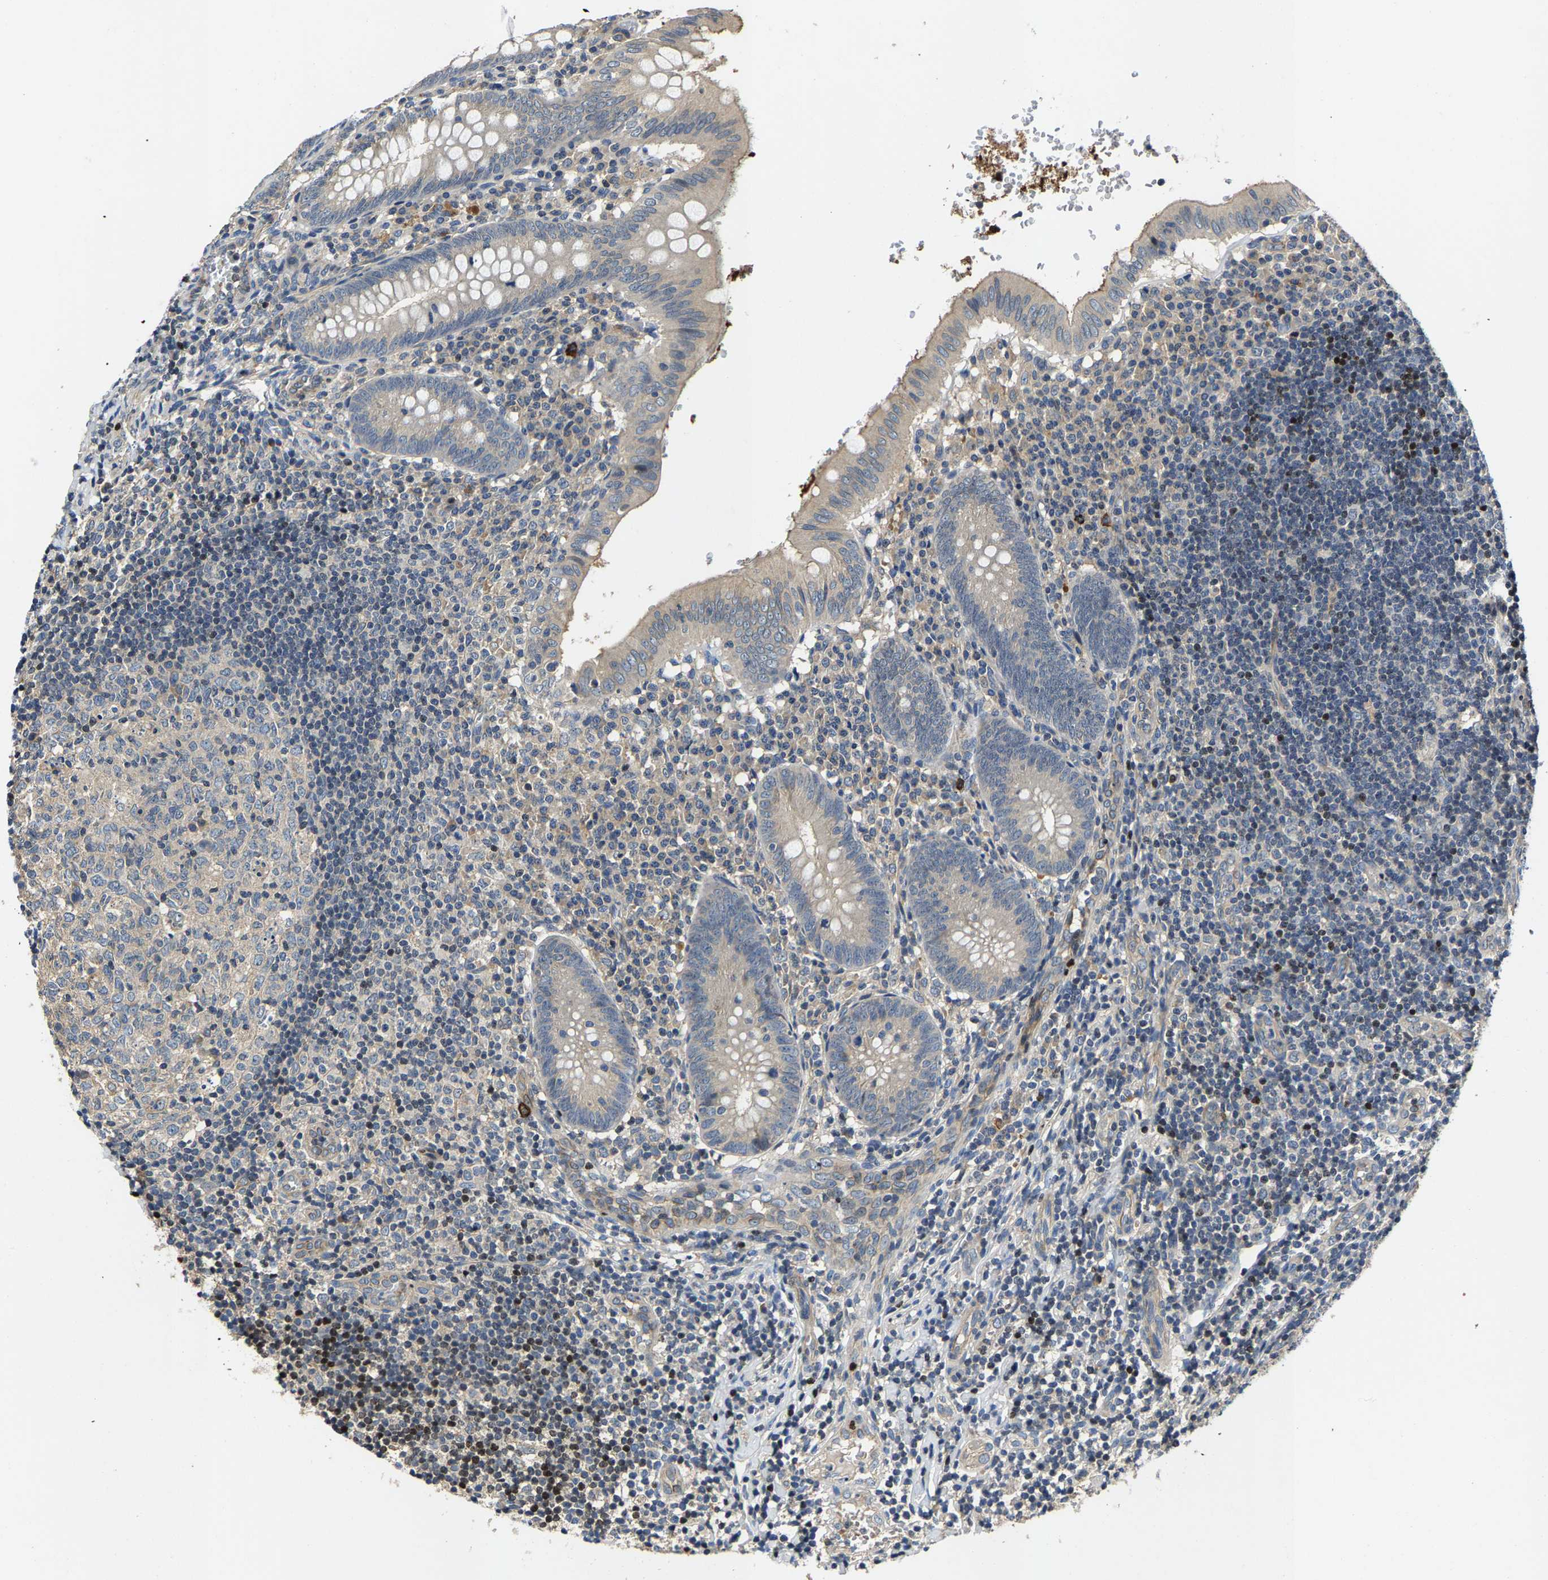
{"staining": {"intensity": "weak", "quantity": "<25%", "location": "cytoplasmic/membranous"}, "tissue": "appendix", "cell_type": "Glandular cells", "image_type": "normal", "snomed": [{"axis": "morphology", "description": "Normal tissue, NOS"}, {"axis": "topography", "description": "Appendix"}], "caption": "DAB (3,3'-diaminobenzidine) immunohistochemical staining of unremarkable appendix exhibits no significant staining in glandular cells. (DAB immunohistochemistry with hematoxylin counter stain).", "gene": "AGBL3", "patient": {"sex": "male", "age": 8}}